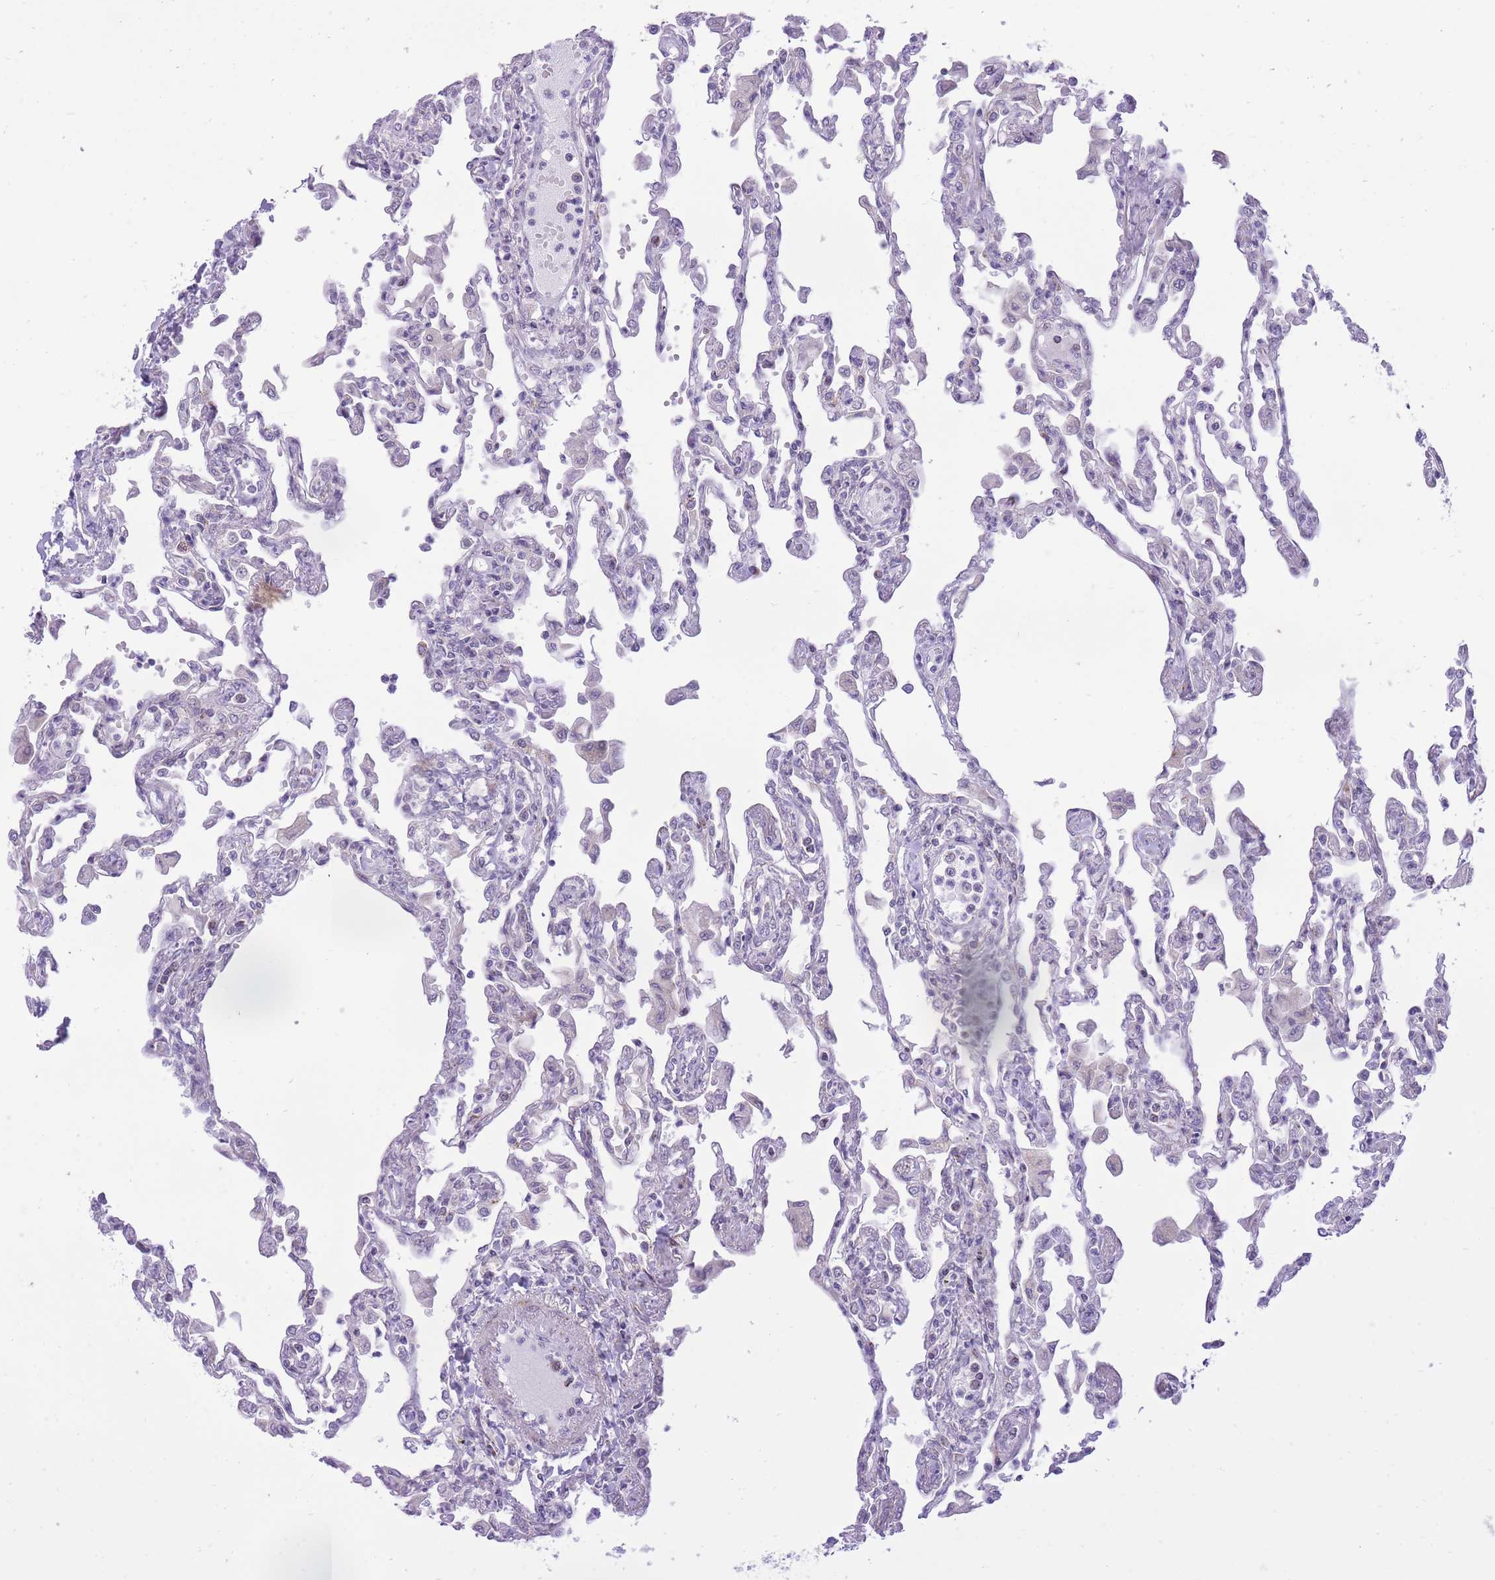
{"staining": {"intensity": "negative", "quantity": "none", "location": "none"}, "tissue": "lung", "cell_type": "Alveolar cells", "image_type": "normal", "snomed": [{"axis": "morphology", "description": "Normal tissue, NOS"}, {"axis": "topography", "description": "Bronchus"}, {"axis": "topography", "description": "Lung"}], "caption": "Lung was stained to show a protein in brown. There is no significant positivity in alveolar cells. (DAB immunohistochemistry (IHC) visualized using brightfield microscopy, high magnification).", "gene": "DENND2D", "patient": {"sex": "female", "age": 49}}